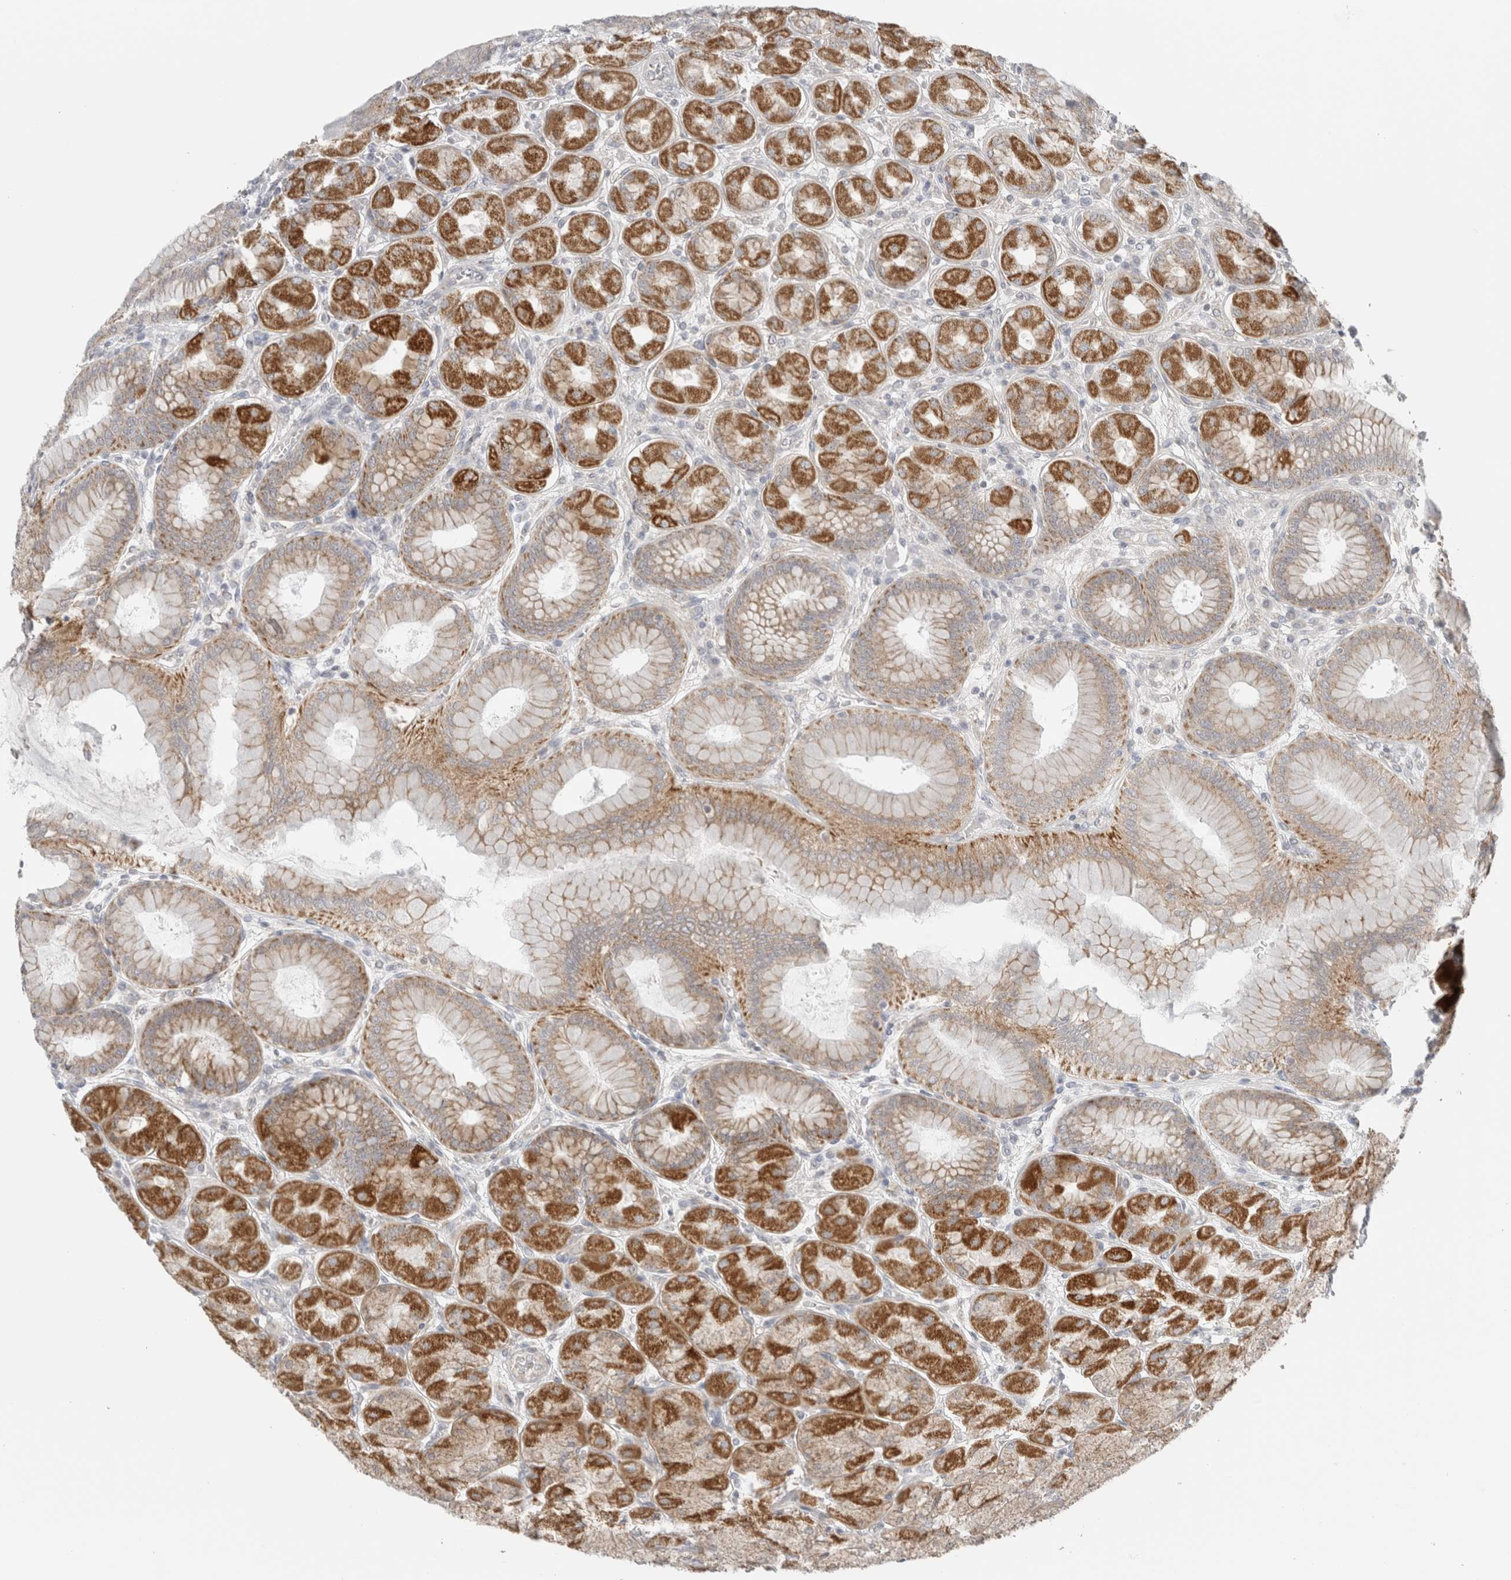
{"staining": {"intensity": "strong", "quantity": "25%-75%", "location": "cytoplasmic/membranous"}, "tissue": "stomach", "cell_type": "Glandular cells", "image_type": "normal", "snomed": [{"axis": "morphology", "description": "Normal tissue, NOS"}, {"axis": "topography", "description": "Stomach, upper"}], "caption": "Immunohistochemical staining of normal human stomach shows high levels of strong cytoplasmic/membranous positivity in approximately 25%-75% of glandular cells. The staining was performed using DAB (3,3'-diaminobenzidine), with brown indicating positive protein expression. Nuclei are stained blue with hematoxylin.", "gene": "FAHD1", "patient": {"sex": "female", "age": 56}}